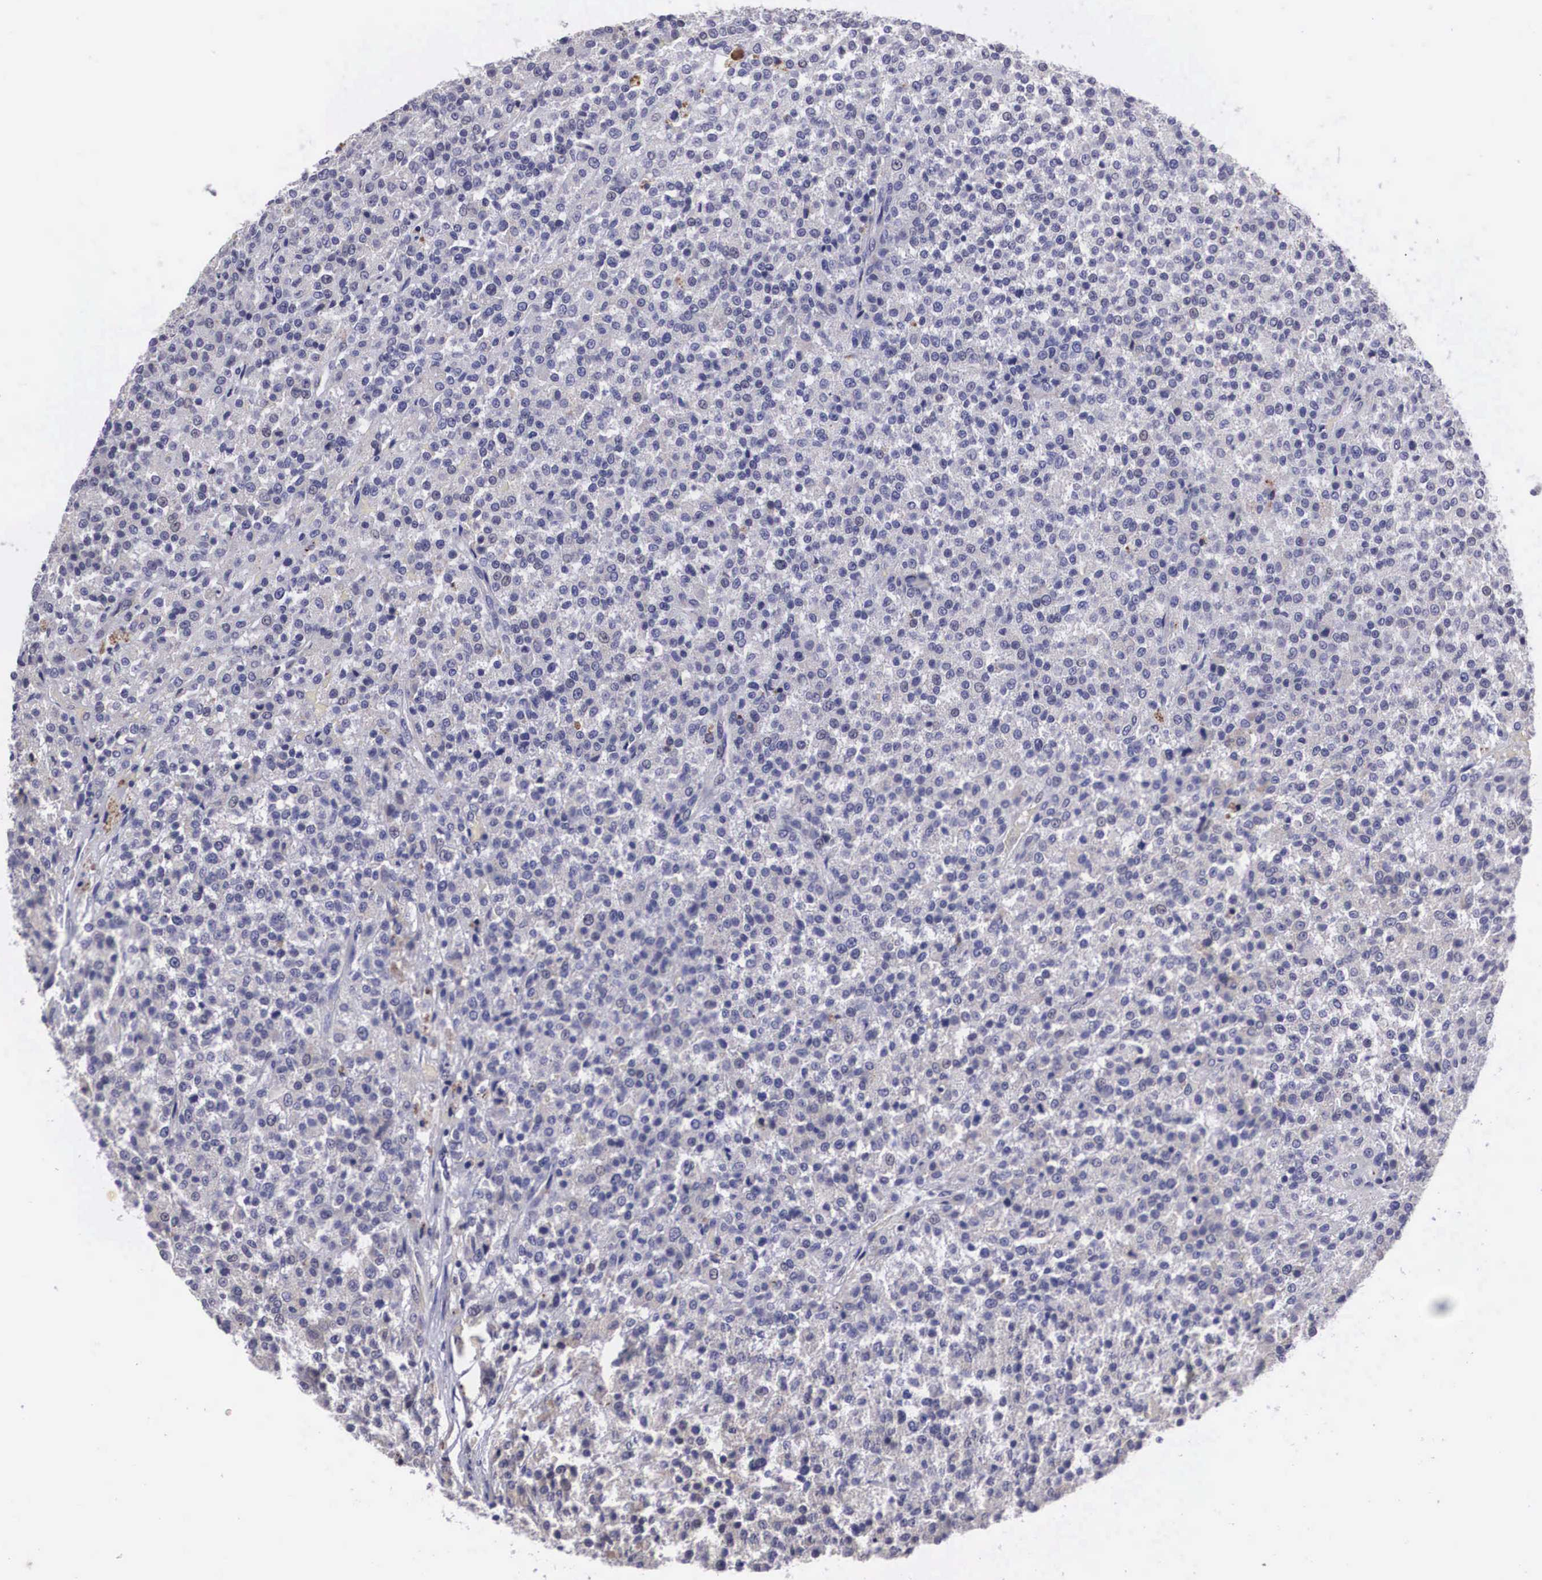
{"staining": {"intensity": "negative", "quantity": "none", "location": "none"}, "tissue": "testis cancer", "cell_type": "Tumor cells", "image_type": "cancer", "snomed": [{"axis": "morphology", "description": "Seminoma, NOS"}, {"axis": "topography", "description": "Testis"}], "caption": "Image shows no significant protein staining in tumor cells of testis cancer. (Brightfield microscopy of DAB immunohistochemistry (IHC) at high magnification).", "gene": "CRELD2", "patient": {"sex": "male", "age": 59}}